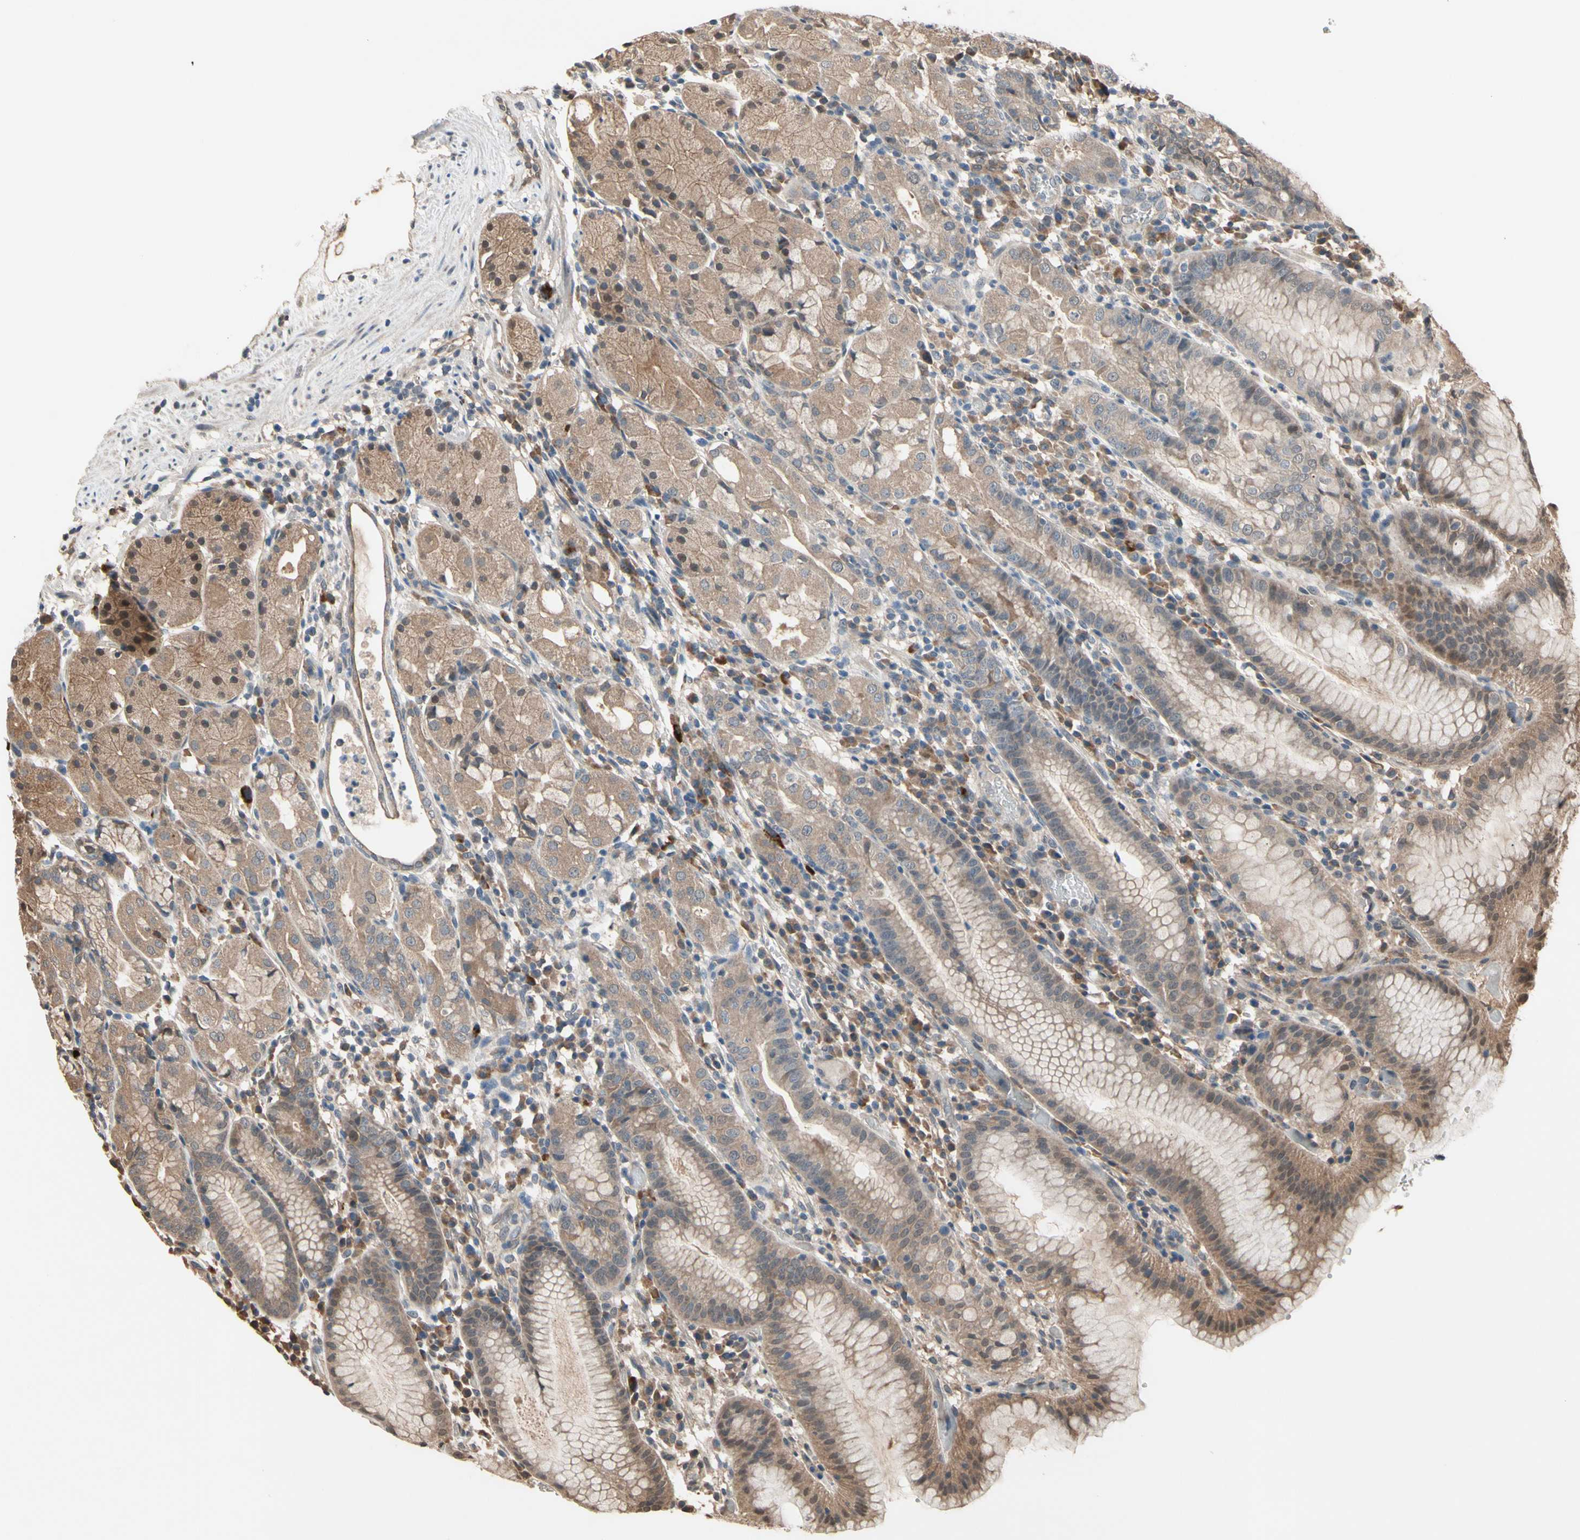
{"staining": {"intensity": "moderate", "quantity": ">75%", "location": "cytoplasmic/membranous,nuclear"}, "tissue": "stomach", "cell_type": "Glandular cells", "image_type": "normal", "snomed": [{"axis": "morphology", "description": "Normal tissue, NOS"}, {"axis": "topography", "description": "Stomach"}, {"axis": "topography", "description": "Stomach, lower"}], "caption": "Glandular cells demonstrate moderate cytoplasmic/membranous,nuclear expression in about >75% of cells in unremarkable stomach.", "gene": "PNPLA7", "patient": {"sex": "female", "age": 75}}